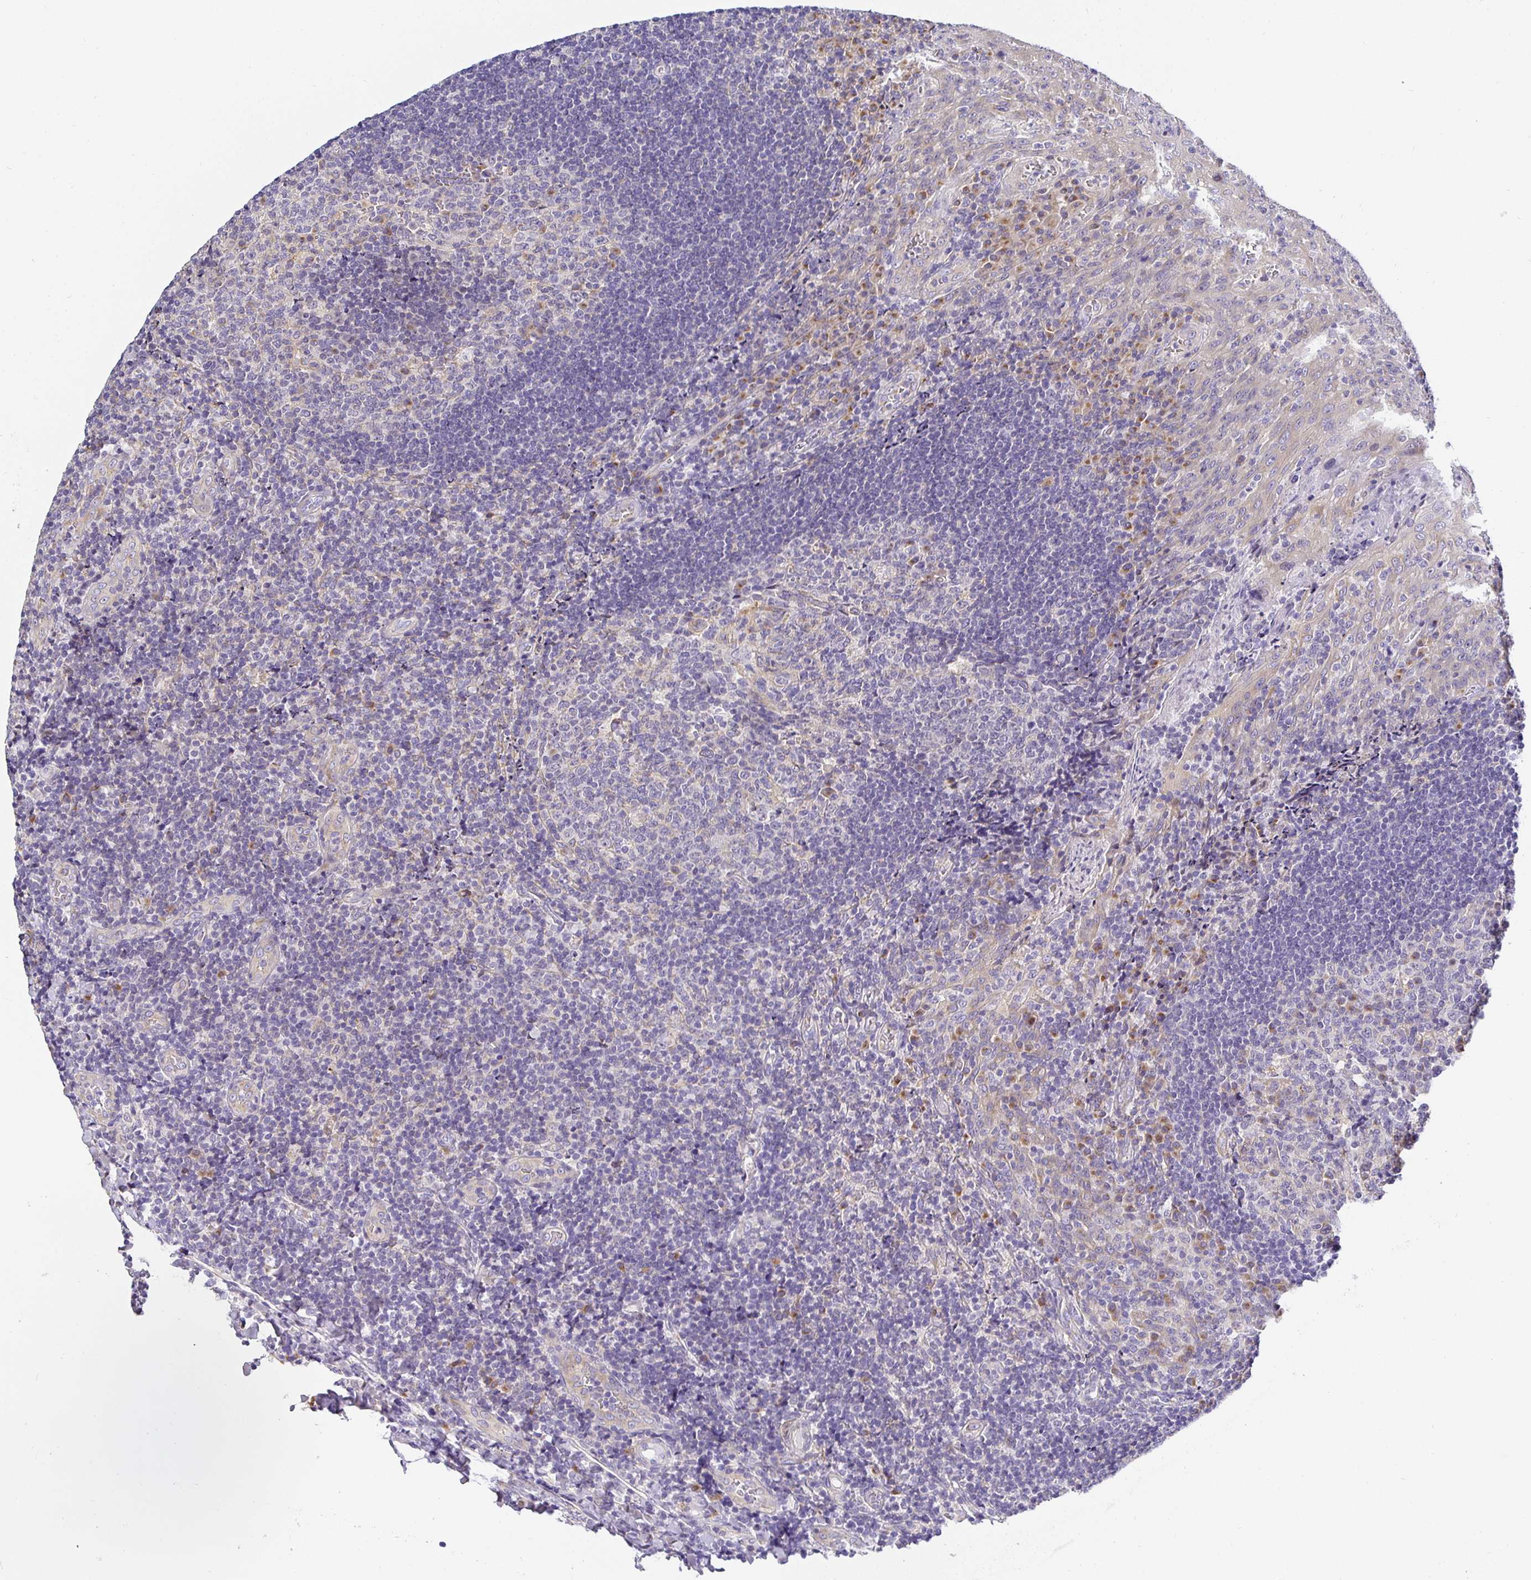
{"staining": {"intensity": "moderate", "quantity": "<25%", "location": "cytoplasmic/membranous"}, "tissue": "tonsil", "cell_type": "Germinal center cells", "image_type": "normal", "snomed": [{"axis": "morphology", "description": "Normal tissue, NOS"}, {"axis": "topography", "description": "Tonsil"}], "caption": "Tonsil stained with IHC reveals moderate cytoplasmic/membranous positivity in approximately <25% of germinal center cells. The staining was performed using DAB (3,3'-diaminobenzidine), with brown indicating positive protein expression. Nuclei are stained blue with hematoxylin.", "gene": "OPALIN", "patient": {"sex": "male", "age": 17}}